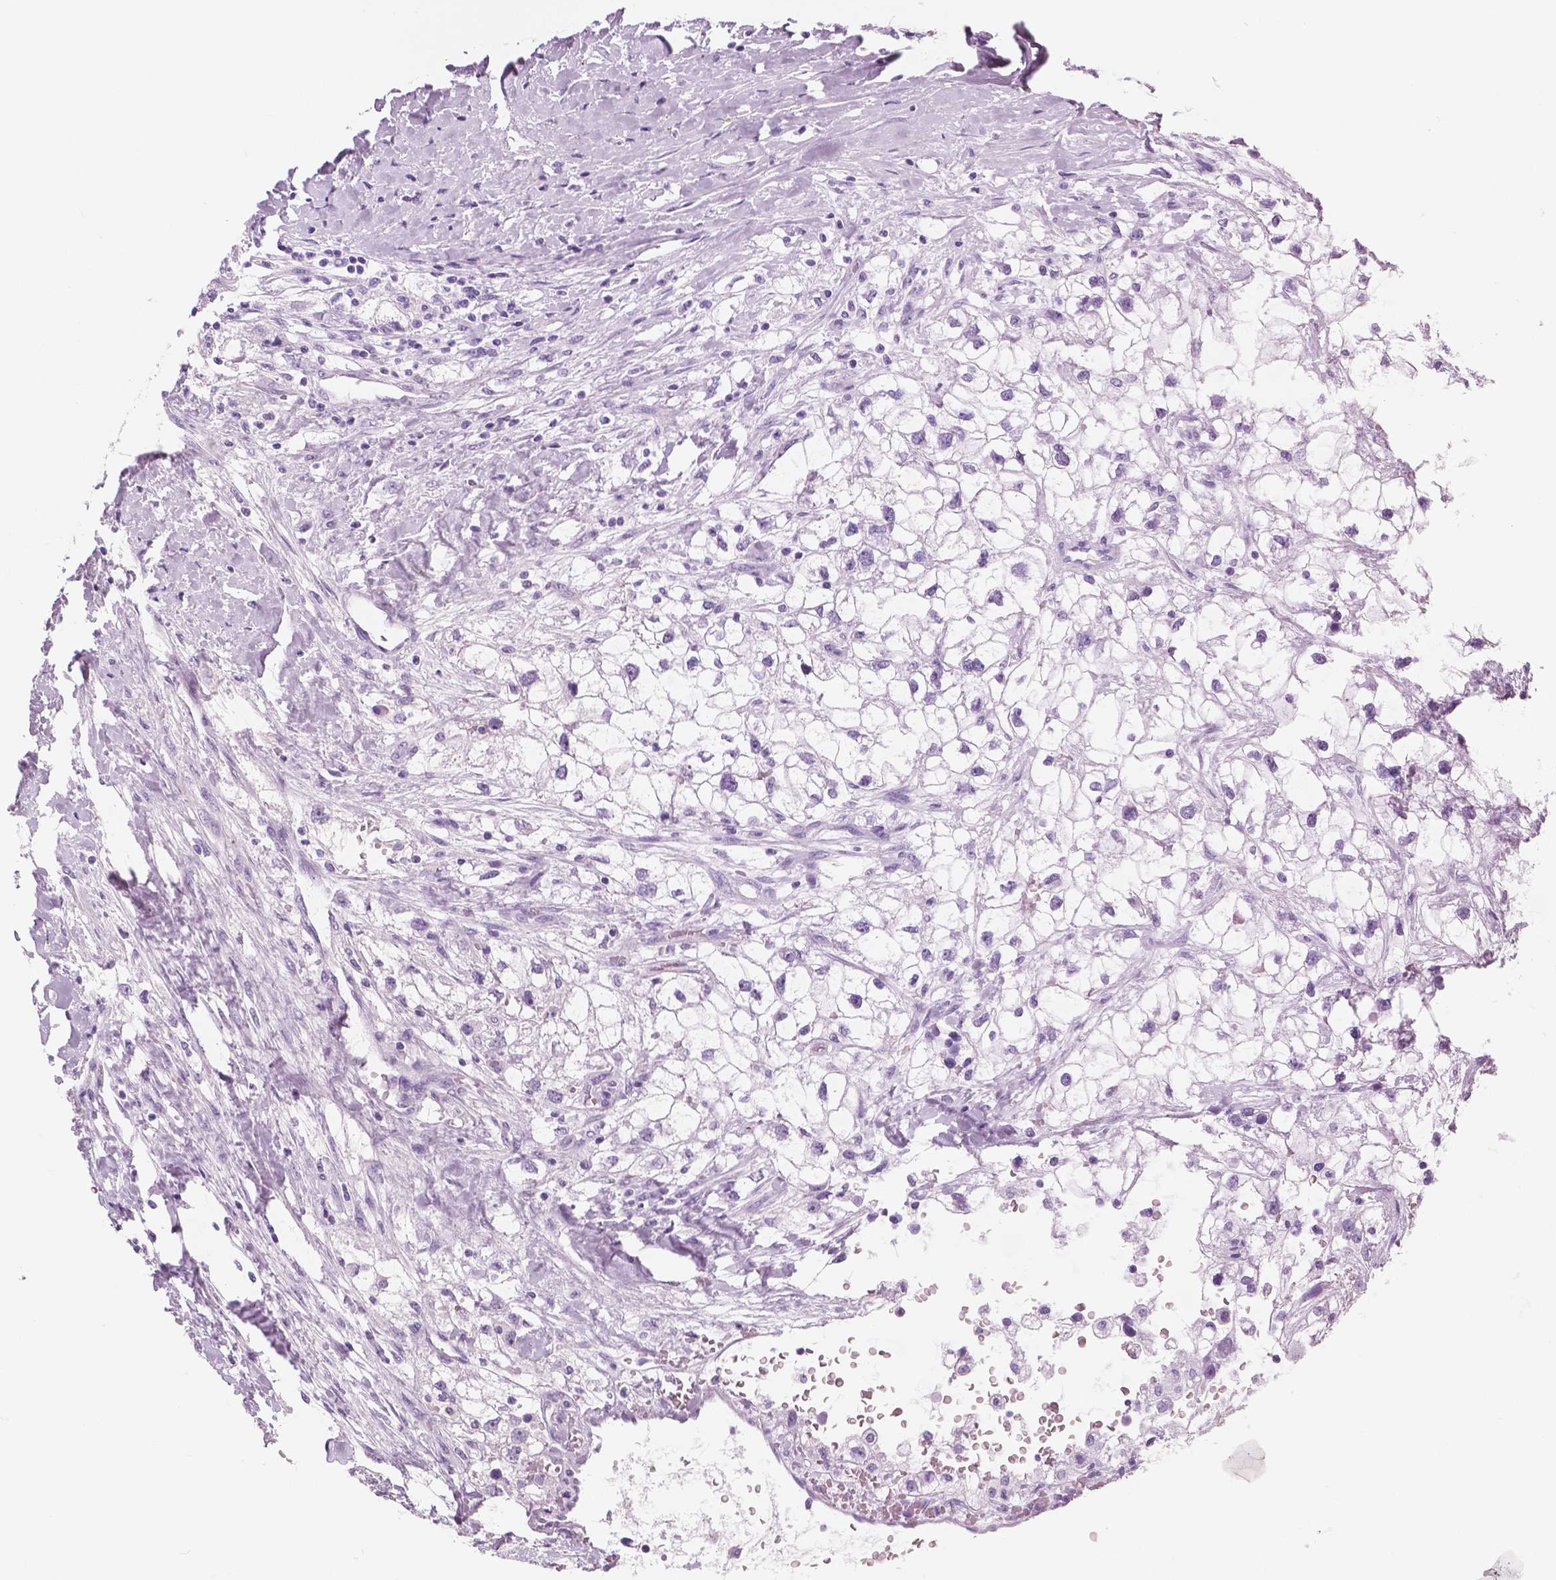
{"staining": {"intensity": "negative", "quantity": "none", "location": "none"}, "tissue": "renal cancer", "cell_type": "Tumor cells", "image_type": "cancer", "snomed": [{"axis": "morphology", "description": "Adenocarcinoma, NOS"}, {"axis": "topography", "description": "Kidney"}], "caption": "This is an IHC micrograph of renal adenocarcinoma. There is no positivity in tumor cells.", "gene": "NECAB1", "patient": {"sex": "male", "age": 59}}